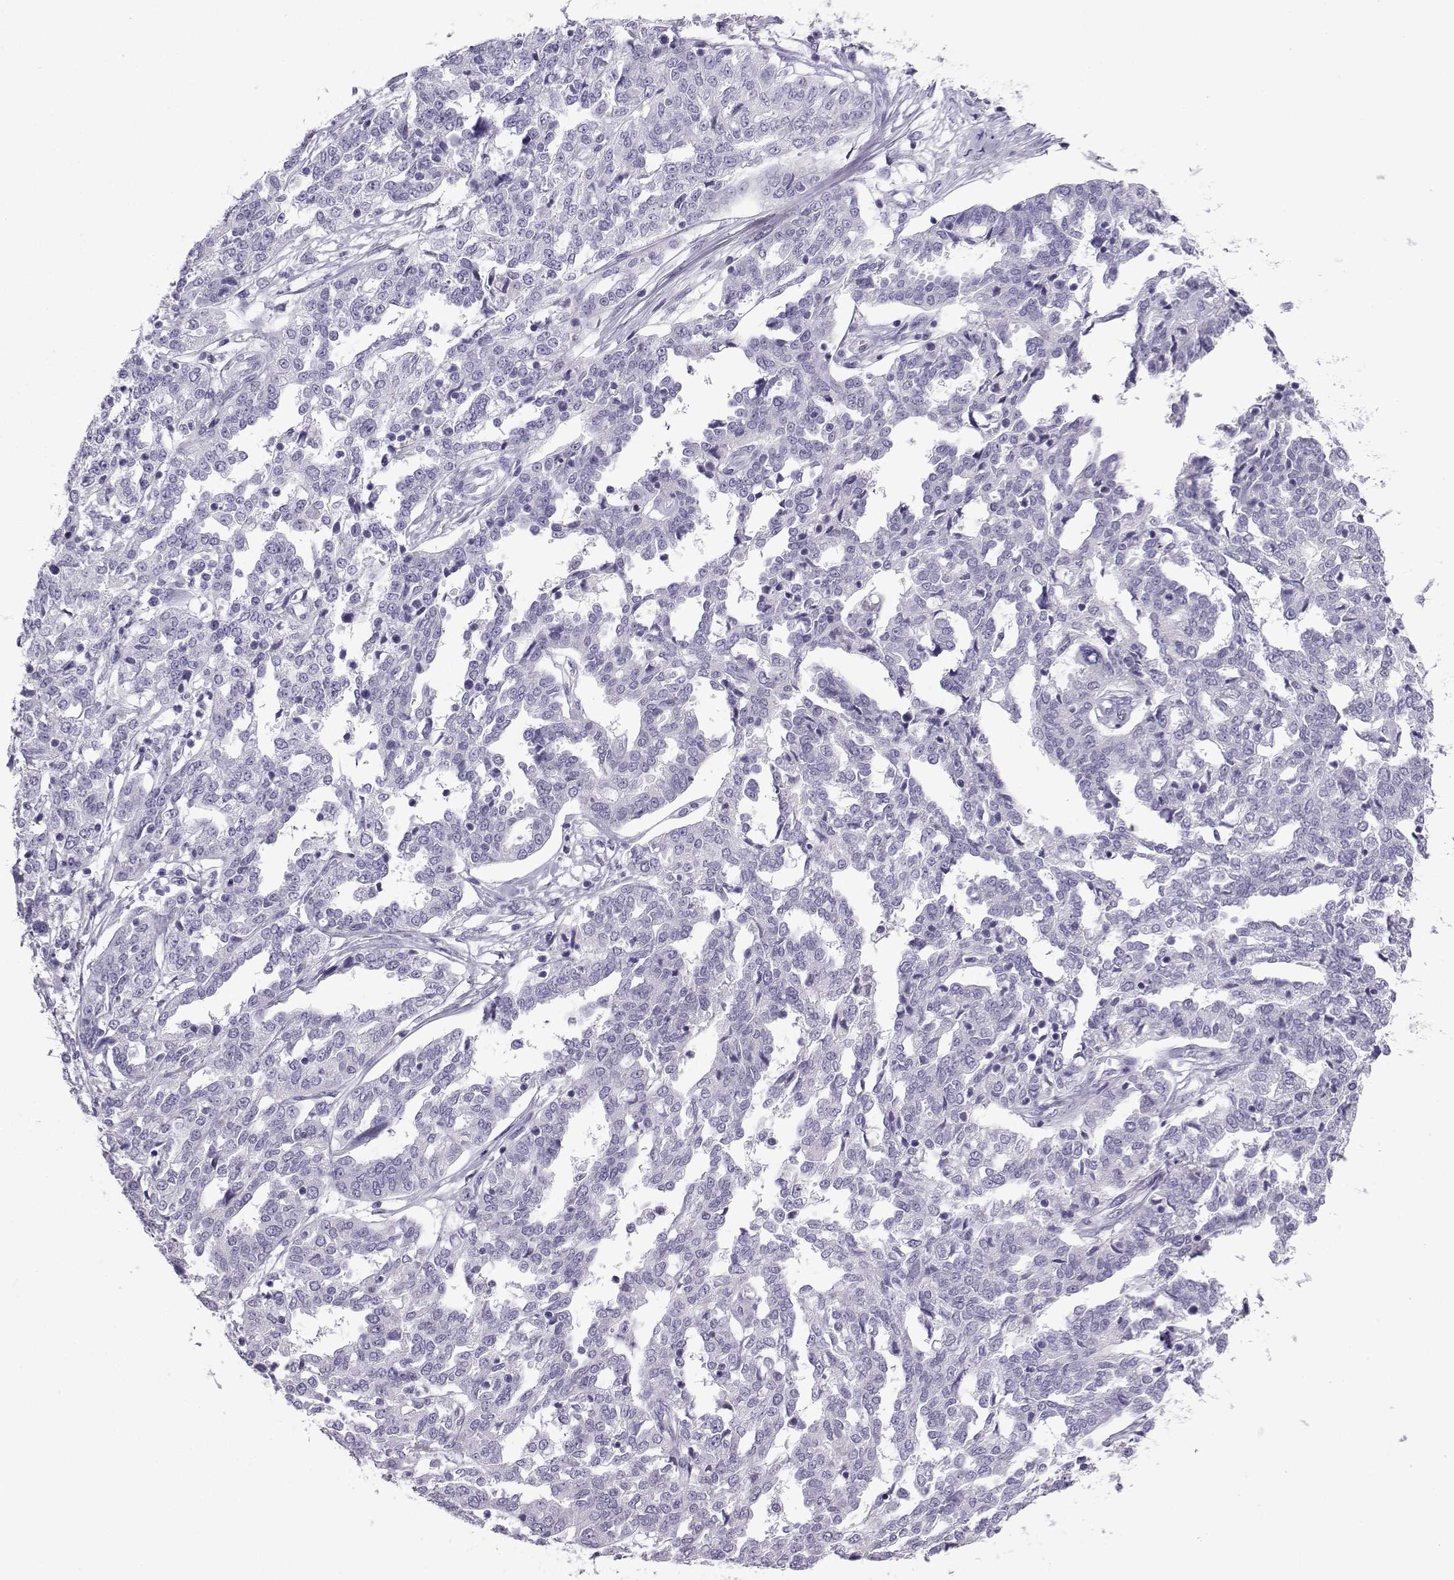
{"staining": {"intensity": "negative", "quantity": "none", "location": "none"}, "tissue": "ovarian cancer", "cell_type": "Tumor cells", "image_type": "cancer", "snomed": [{"axis": "morphology", "description": "Cystadenocarcinoma, serous, NOS"}, {"axis": "topography", "description": "Ovary"}], "caption": "Human ovarian serous cystadenocarcinoma stained for a protein using immunohistochemistry (IHC) exhibits no expression in tumor cells.", "gene": "NEFL", "patient": {"sex": "female", "age": 67}}